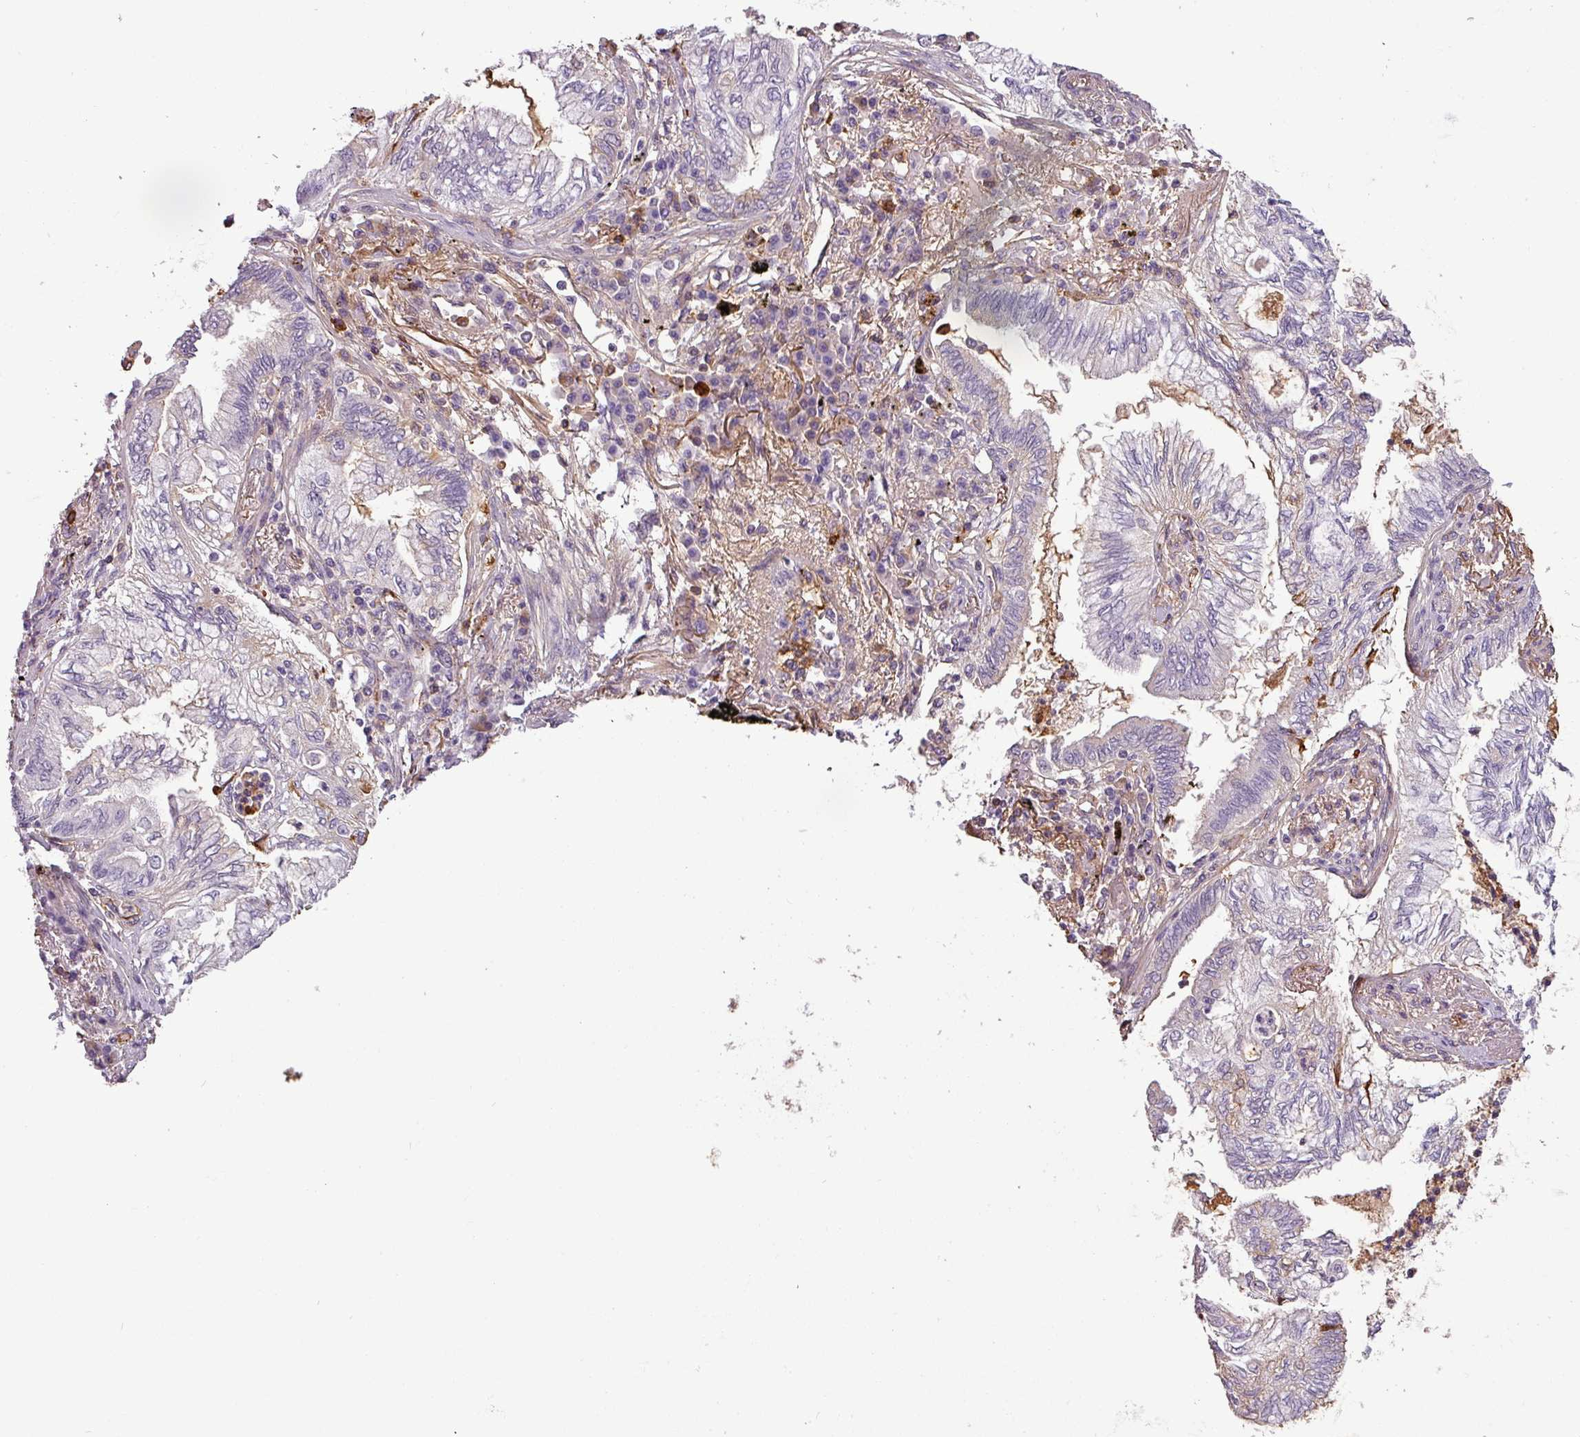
{"staining": {"intensity": "negative", "quantity": "none", "location": "none"}, "tissue": "lung cancer", "cell_type": "Tumor cells", "image_type": "cancer", "snomed": [{"axis": "morphology", "description": "Adenocarcinoma, NOS"}, {"axis": "topography", "description": "Lung"}], "caption": "High power microscopy image of an immunohistochemistry (IHC) histopathology image of lung cancer (adenocarcinoma), revealing no significant staining in tumor cells. (DAB (3,3'-diaminobenzidine) immunohistochemistry, high magnification).", "gene": "APOC1", "patient": {"sex": "female", "age": 70}}